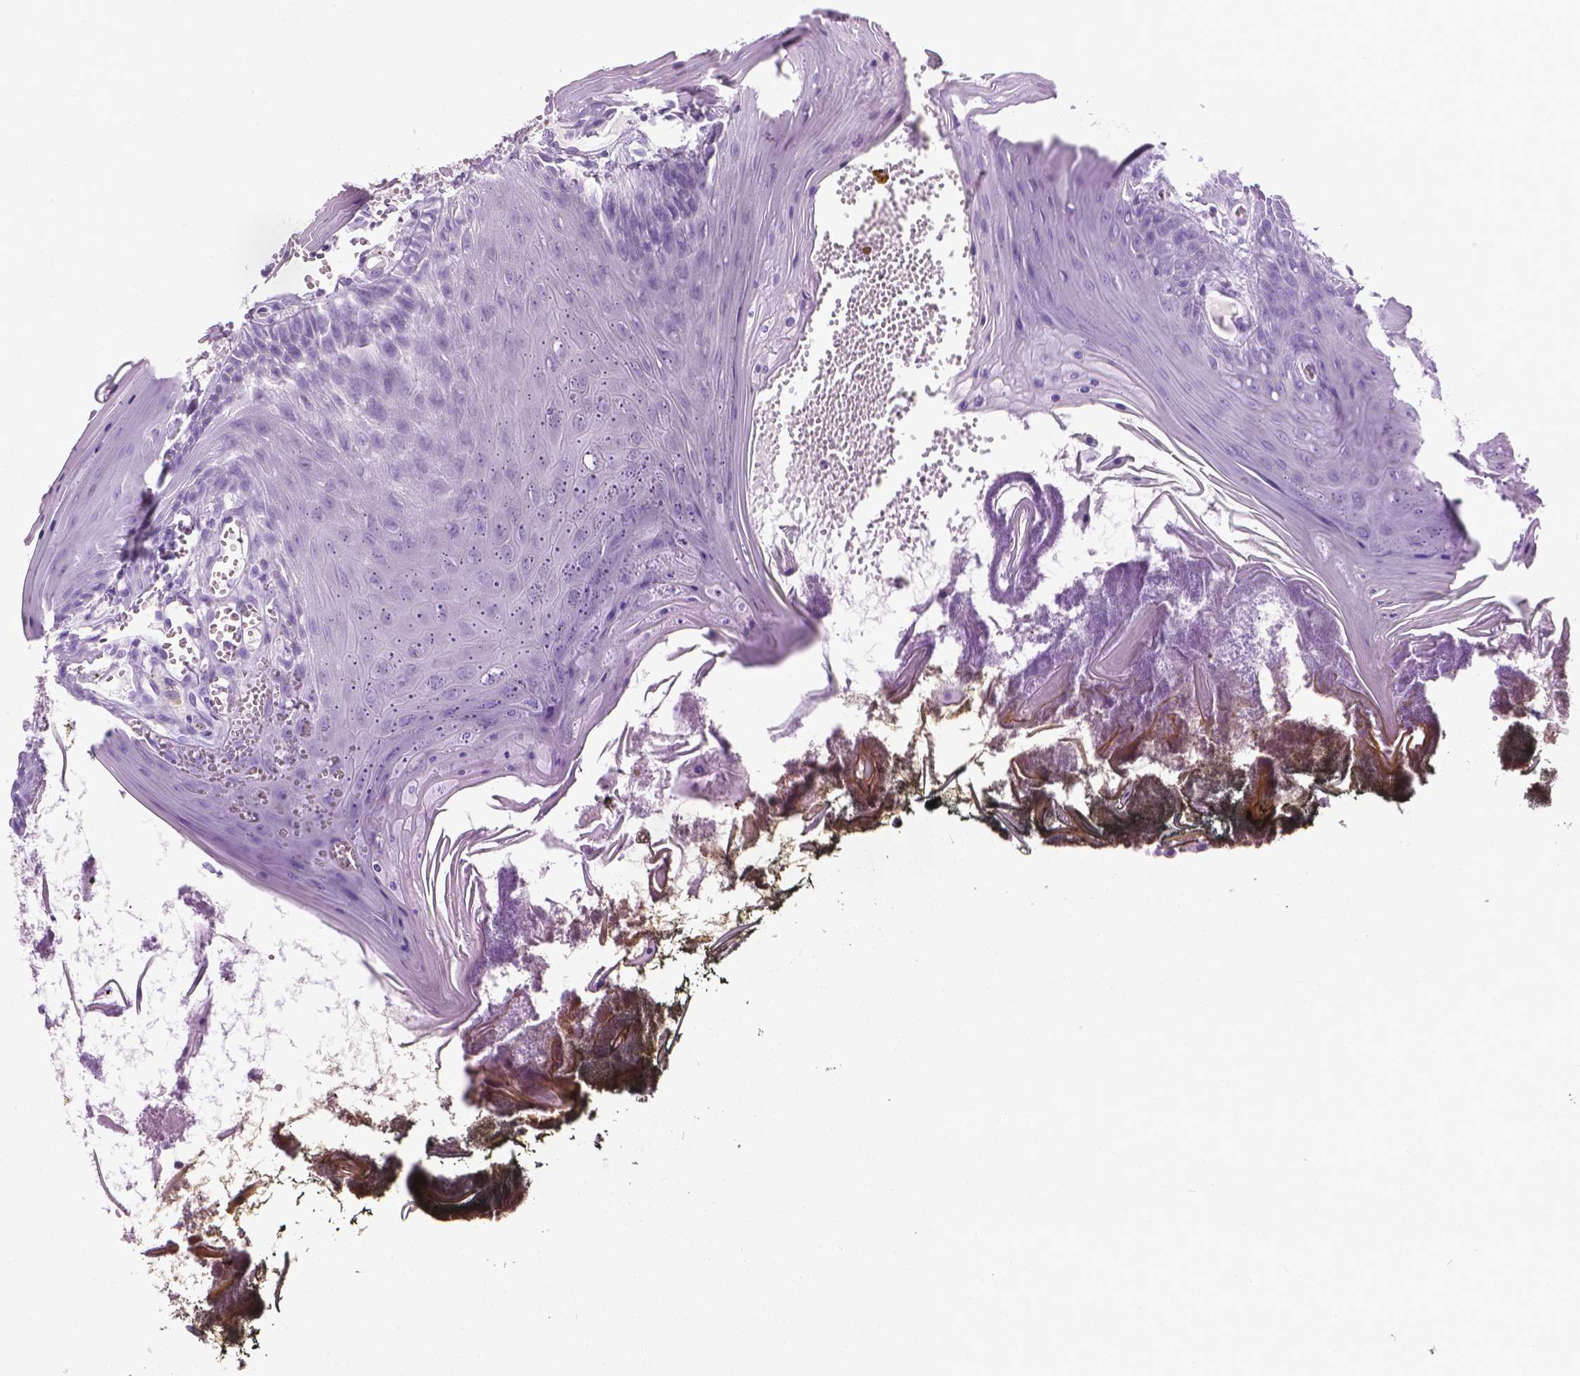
{"staining": {"intensity": "negative", "quantity": "none", "location": "none"}, "tissue": "oral mucosa", "cell_type": "Squamous epithelial cells", "image_type": "normal", "snomed": [{"axis": "morphology", "description": "Normal tissue, NOS"}, {"axis": "topography", "description": "Oral tissue"}], "caption": "Immunohistochemistry image of normal human oral mucosa stained for a protein (brown), which reveals no staining in squamous epithelial cells. (Brightfield microscopy of DAB (3,3'-diaminobenzidine) IHC at high magnification).", "gene": "DNAI7", "patient": {"sex": "male", "age": 9}}